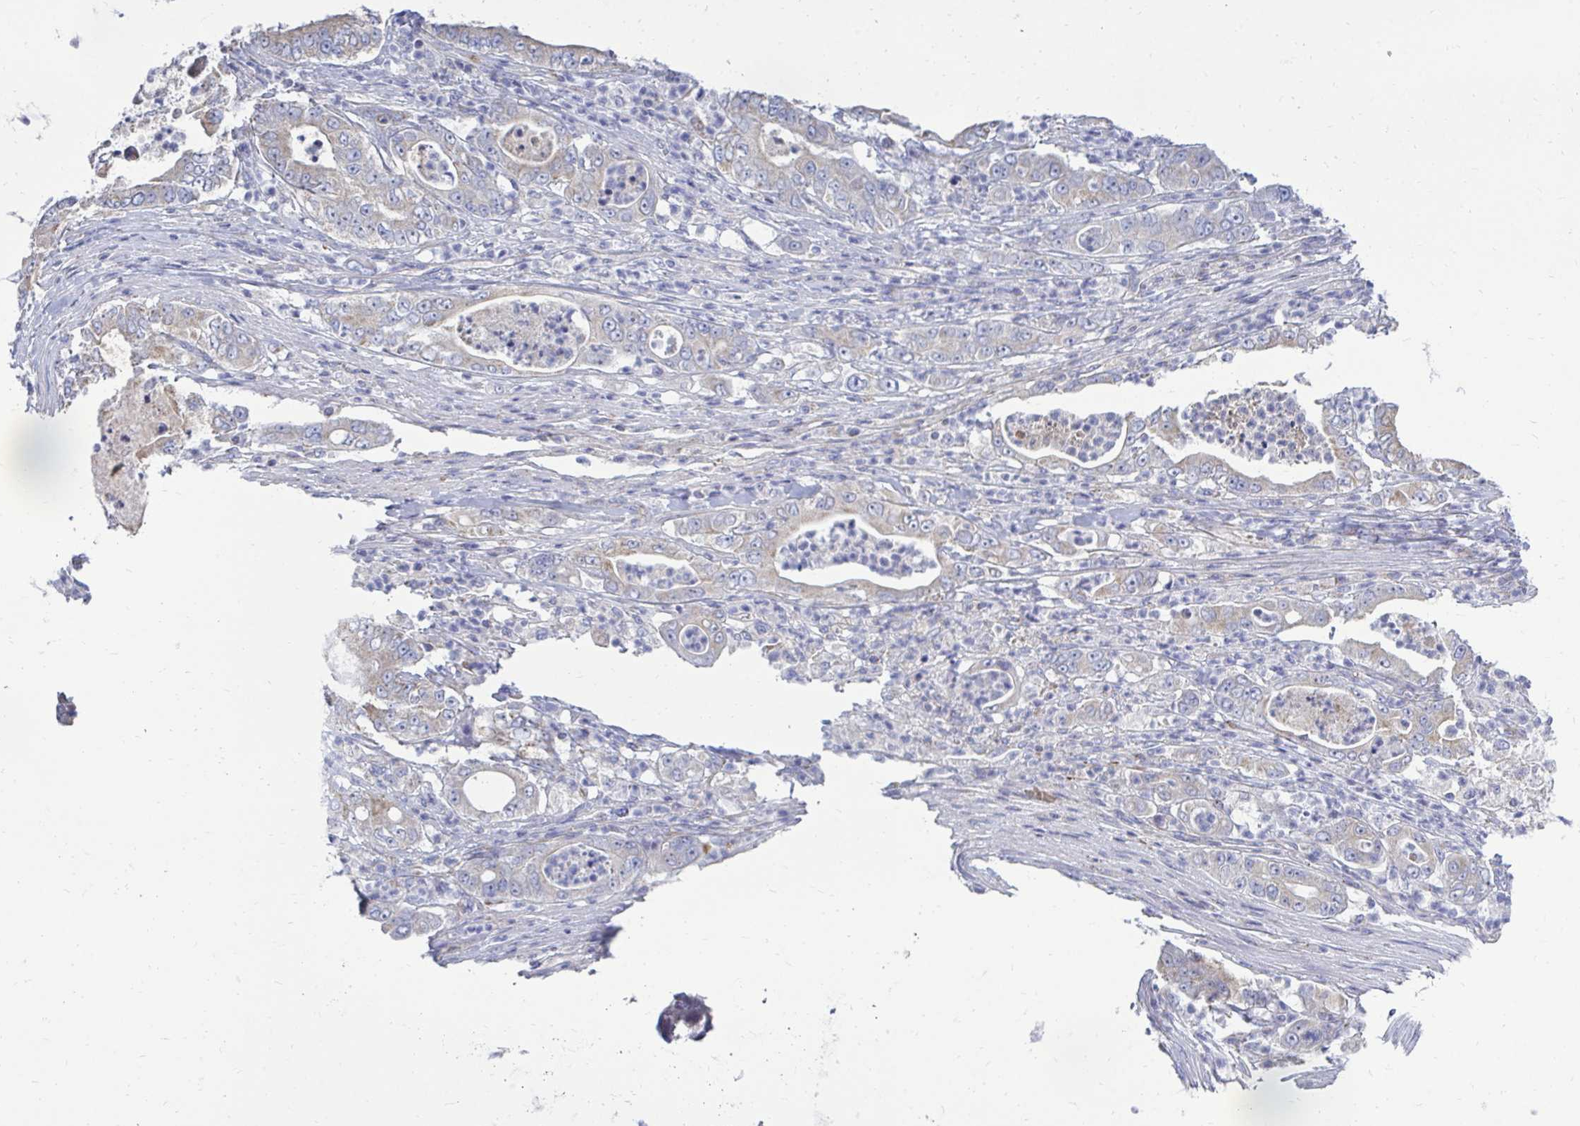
{"staining": {"intensity": "negative", "quantity": "none", "location": "none"}, "tissue": "pancreatic cancer", "cell_type": "Tumor cells", "image_type": "cancer", "snomed": [{"axis": "morphology", "description": "Adenocarcinoma, NOS"}, {"axis": "topography", "description": "Pancreas"}], "caption": "Photomicrograph shows no protein staining in tumor cells of pancreatic cancer tissue.", "gene": "OR10R2", "patient": {"sex": "male", "age": 71}}